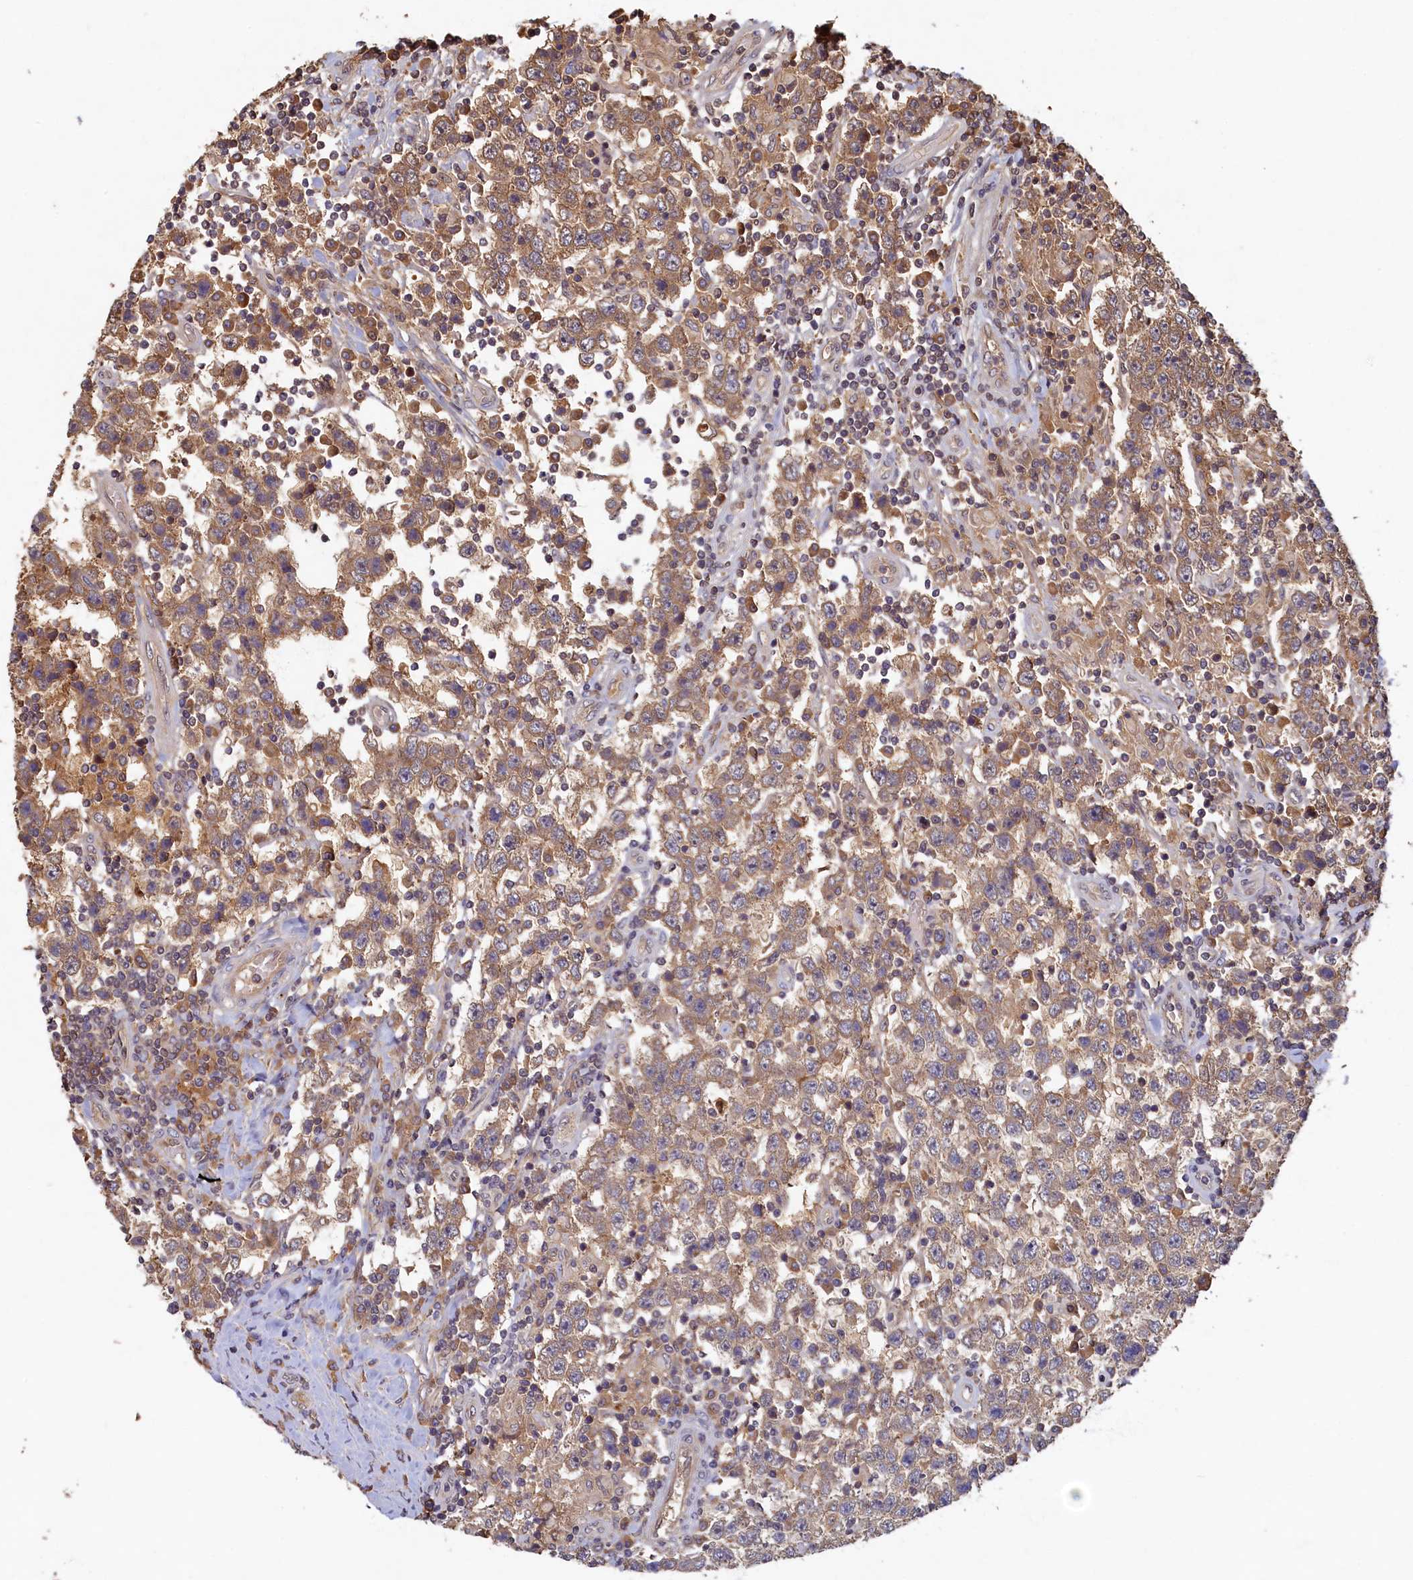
{"staining": {"intensity": "moderate", "quantity": ">75%", "location": "cytoplasmic/membranous"}, "tissue": "testis cancer", "cell_type": "Tumor cells", "image_type": "cancer", "snomed": [{"axis": "morphology", "description": "Normal tissue, NOS"}, {"axis": "morphology", "description": "Urothelial carcinoma, High grade"}, {"axis": "morphology", "description": "Seminoma, NOS"}, {"axis": "morphology", "description": "Carcinoma, Embryonal, NOS"}, {"axis": "topography", "description": "Urinary bladder"}, {"axis": "topography", "description": "Testis"}], "caption": "Testis high-grade urothelial carcinoma tissue exhibits moderate cytoplasmic/membranous positivity in about >75% of tumor cells (DAB (3,3'-diaminobenzidine) IHC with brightfield microscopy, high magnification).", "gene": "LCMT2", "patient": {"sex": "male", "age": 41}}